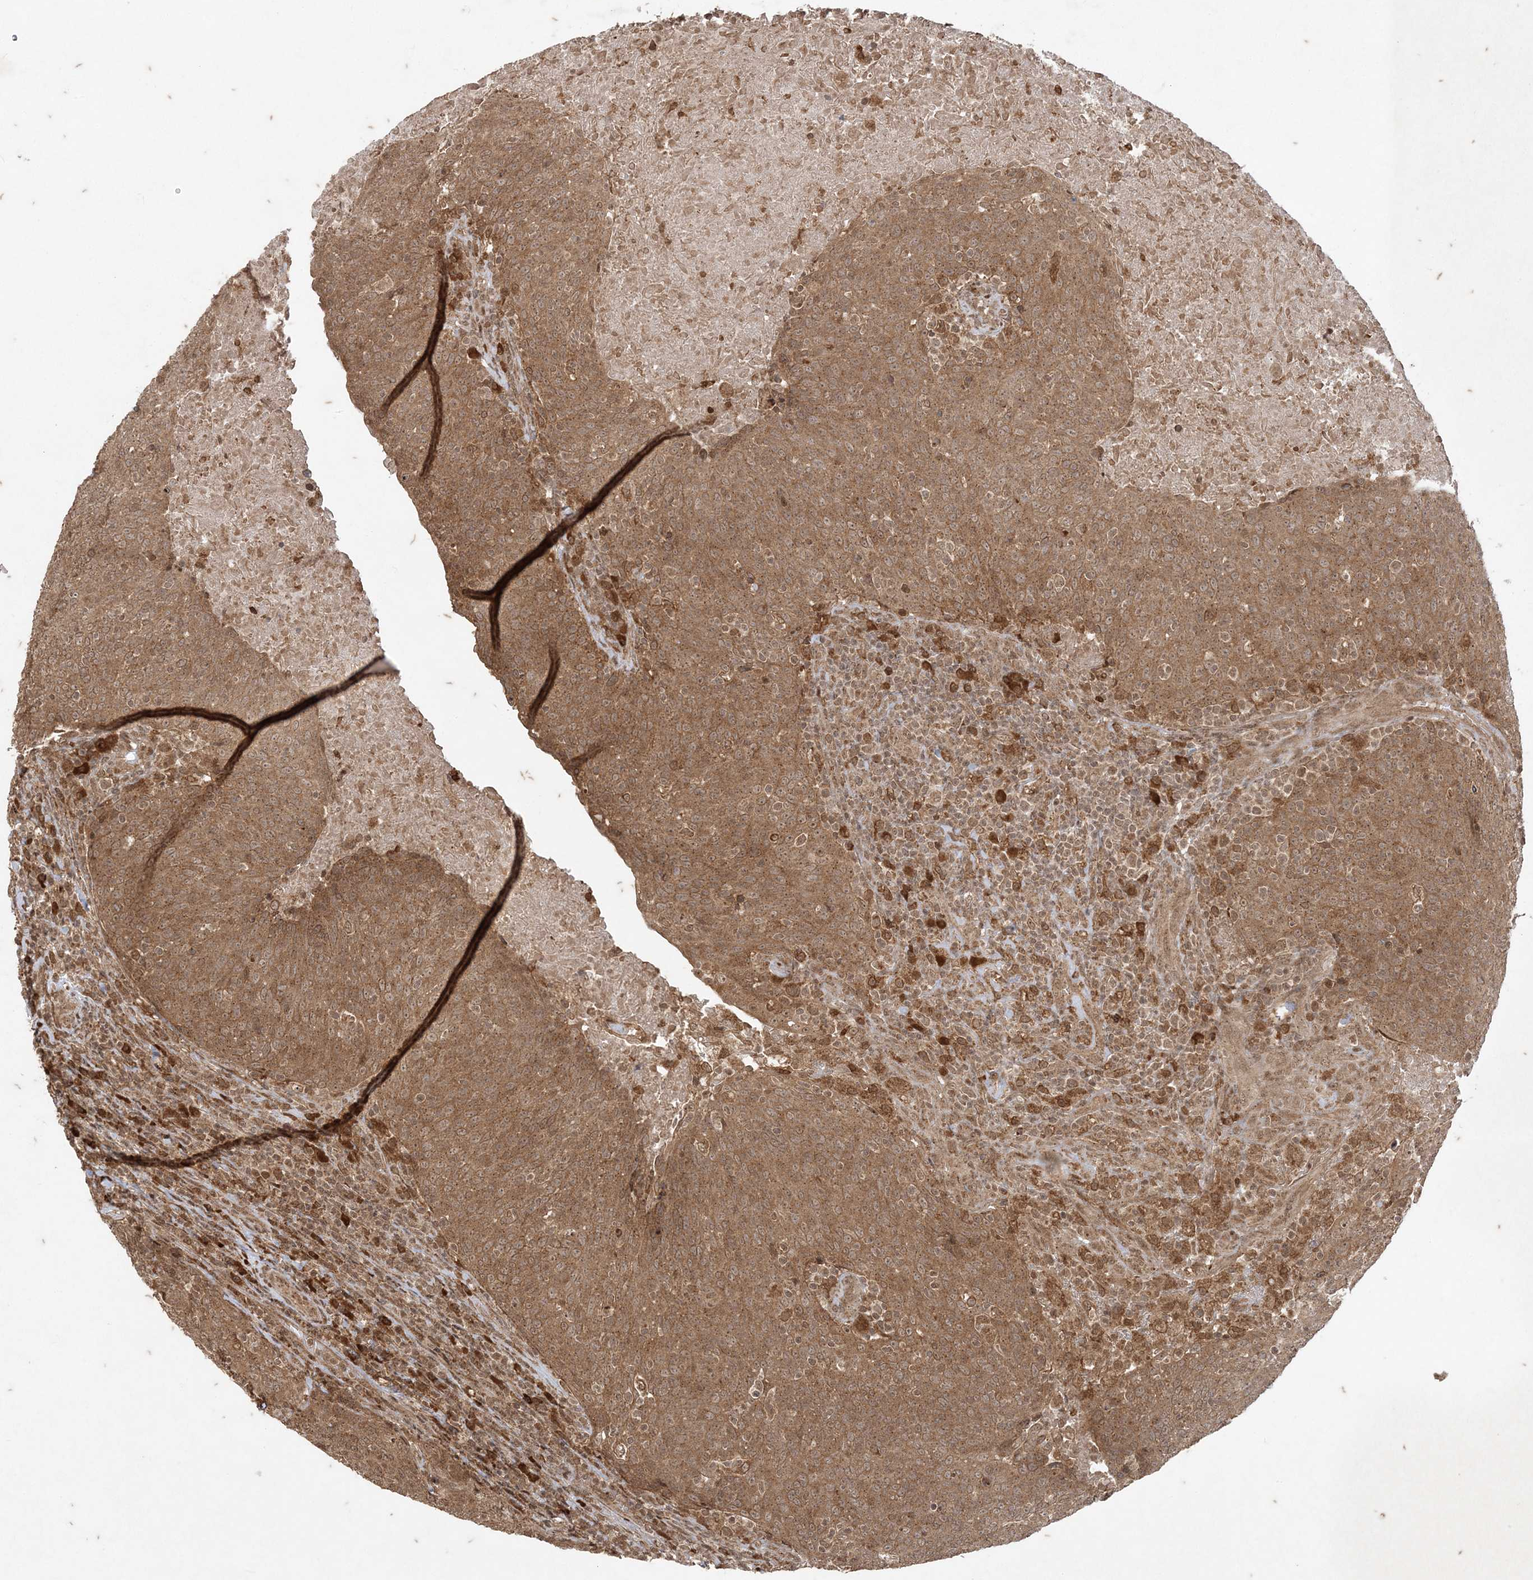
{"staining": {"intensity": "moderate", "quantity": ">75%", "location": "cytoplasmic/membranous"}, "tissue": "head and neck cancer", "cell_type": "Tumor cells", "image_type": "cancer", "snomed": [{"axis": "morphology", "description": "Squamous cell carcinoma, NOS"}, {"axis": "morphology", "description": "Squamous cell carcinoma, metastatic, NOS"}, {"axis": "topography", "description": "Lymph node"}, {"axis": "topography", "description": "Head-Neck"}], "caption": "Immunohistochemistry (IHC) of head and neck cancer reveals medium levels of moderate cytoplasmic/membranous staining in about >75% of tumor cells.", "gene": "RRAS", "patient": {"sex": "male", "age": 62}}